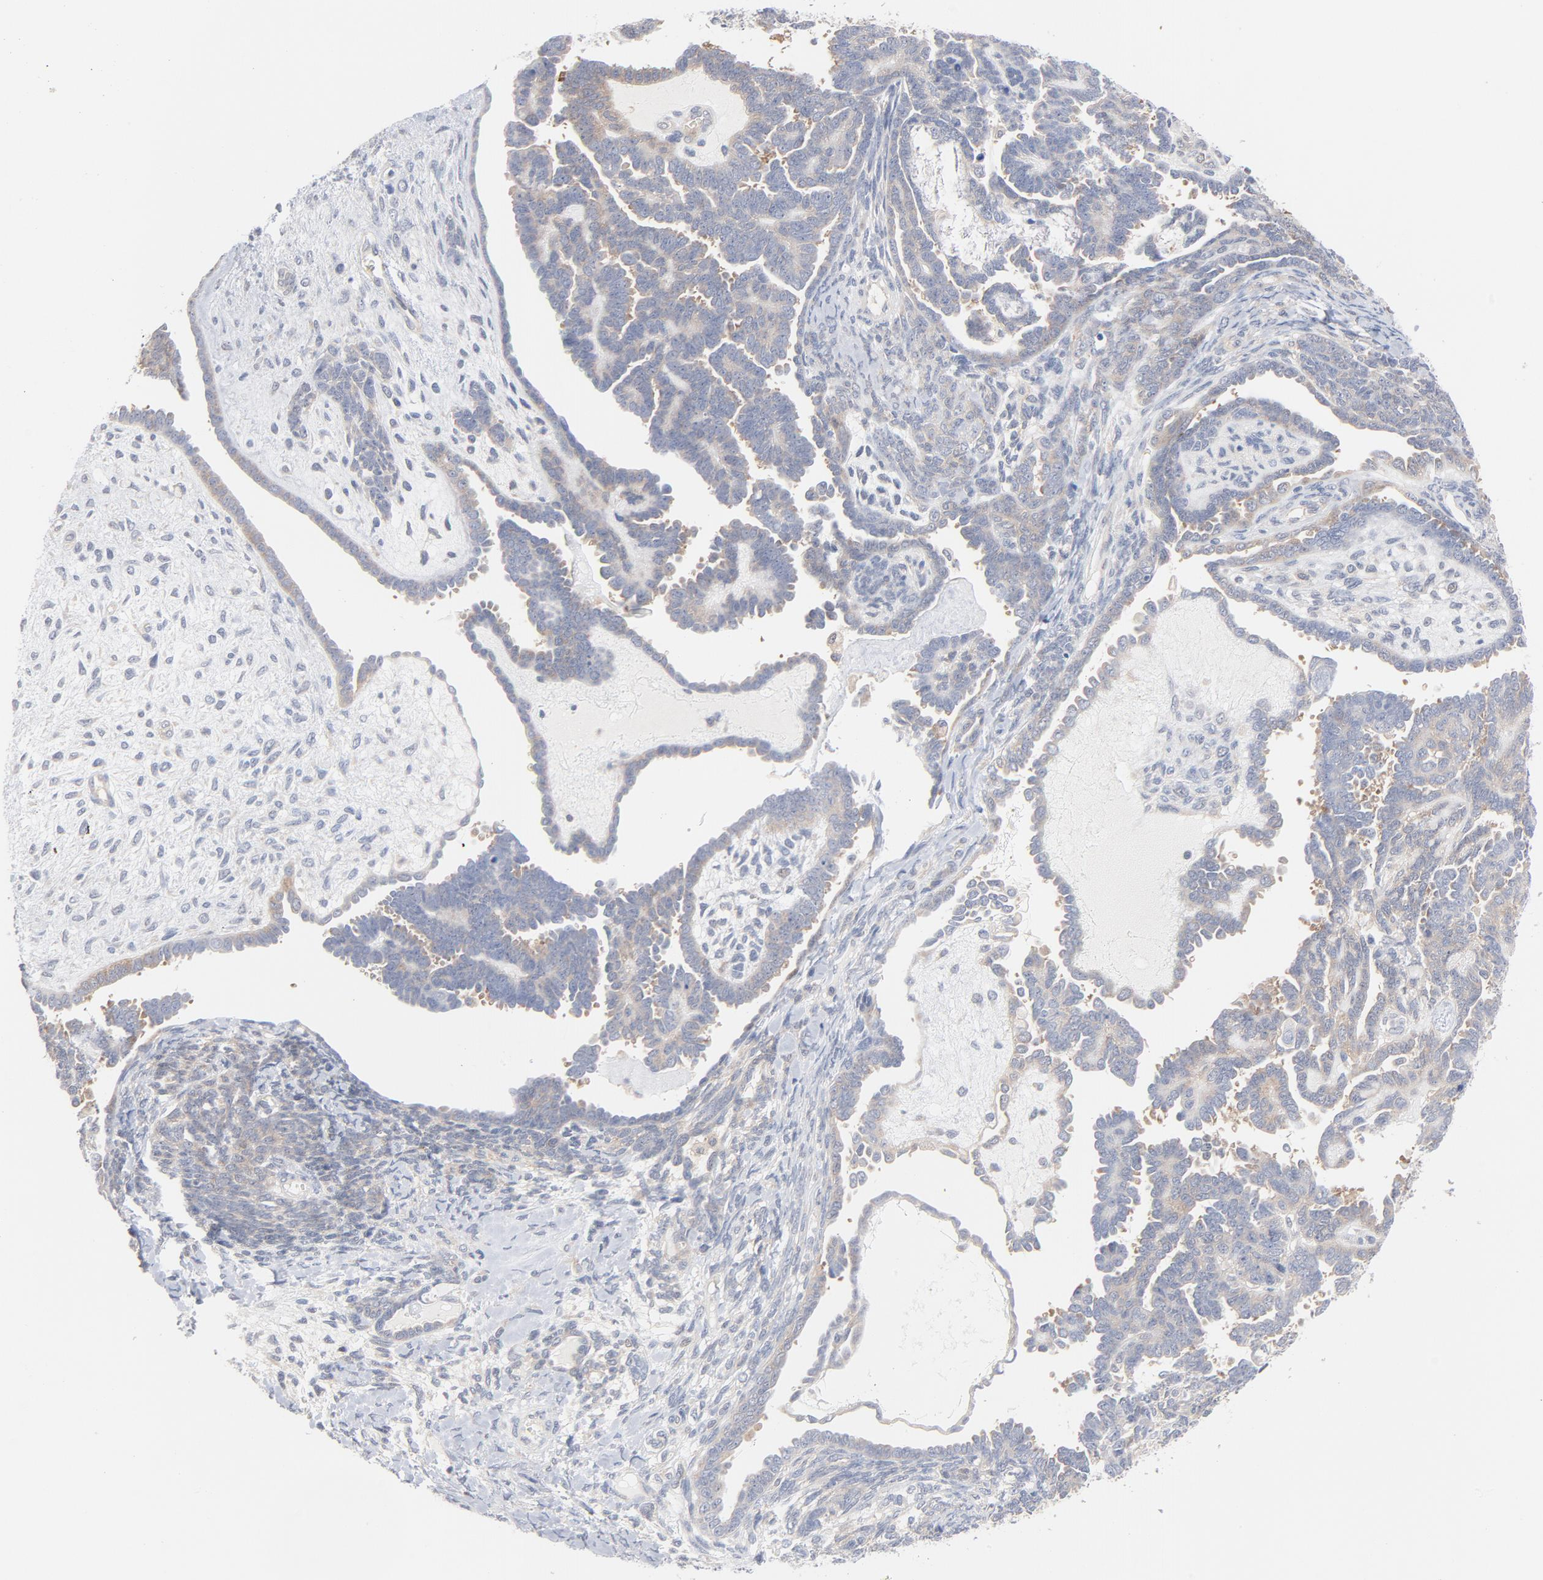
{"staining": {"intensity": "negative", "quantity": "none", "location": "none"}, "tissue": "endometrial cancer", "cell_type": "Tumor cells", "image_type": "cancer", "snomed": [{"axis": "morphology", "description": "Neoplasm, malignant, NOS"}, {"axis": "topography", "description": "Endometrium"}], "caption": "Tumor cells show no significant positivity in endometrial cancer.", "gene": "UBL4A", "patient": {"sex": "female", "age": 74}}